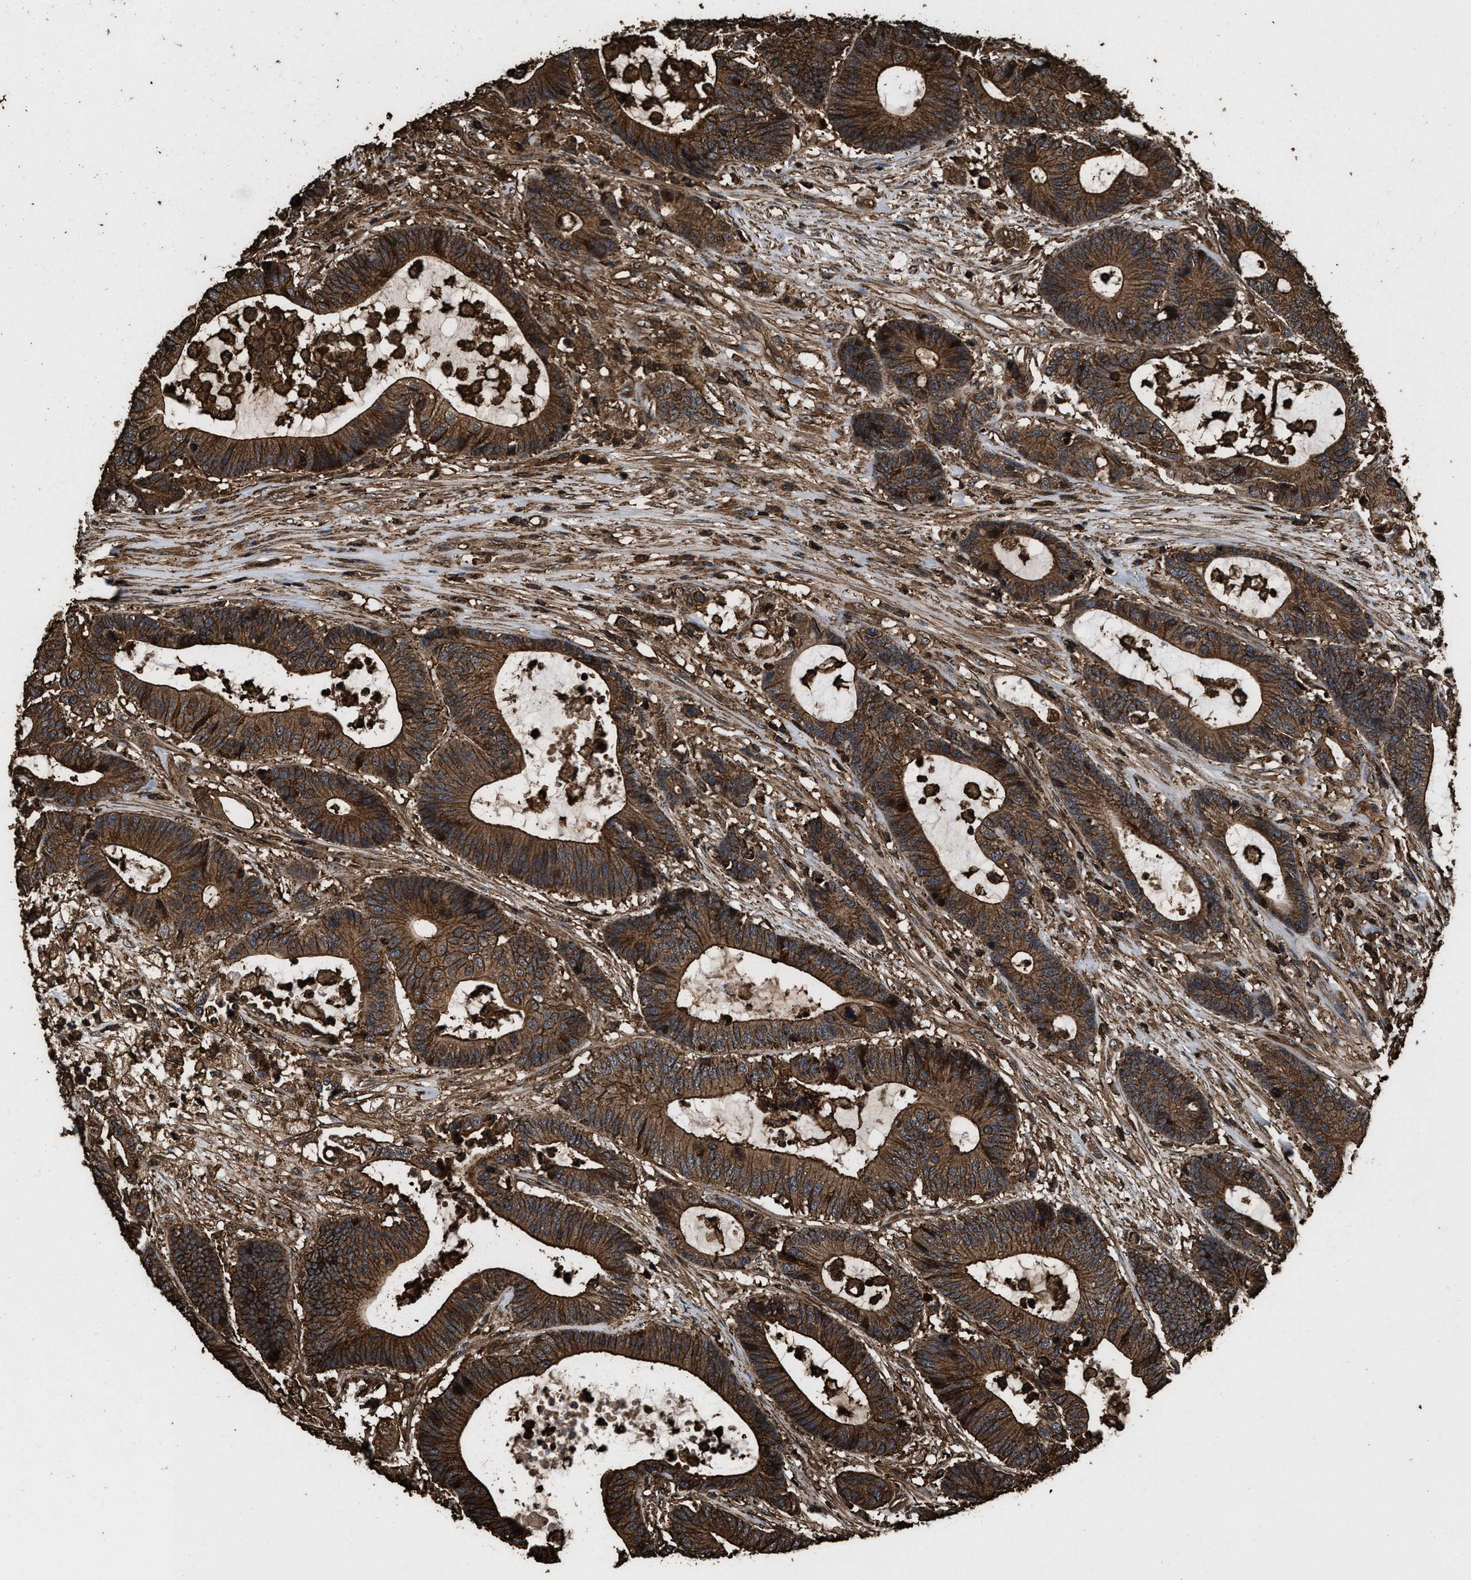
{"staining": {"intensity": "strong", "quantity": ">75%", "location": "cytoplasmic/membranous"}, "tissue": "colorectal cancer", "cell_type": "Tumor cells", "image_type": "cancer", "snomed": [{"axis": "morphology", "description": "Adenocarcinoma, NOS"}, {"axis": "topography", "description": "Colon"}], "caption": "A brown stain labels strong cytoplasmic/membranous expression of a protein in human adenocarcinoma (colorectal) tumor cells.", "gene": "KBTBD2", "patient": {"sex": "female", "age": 84}}